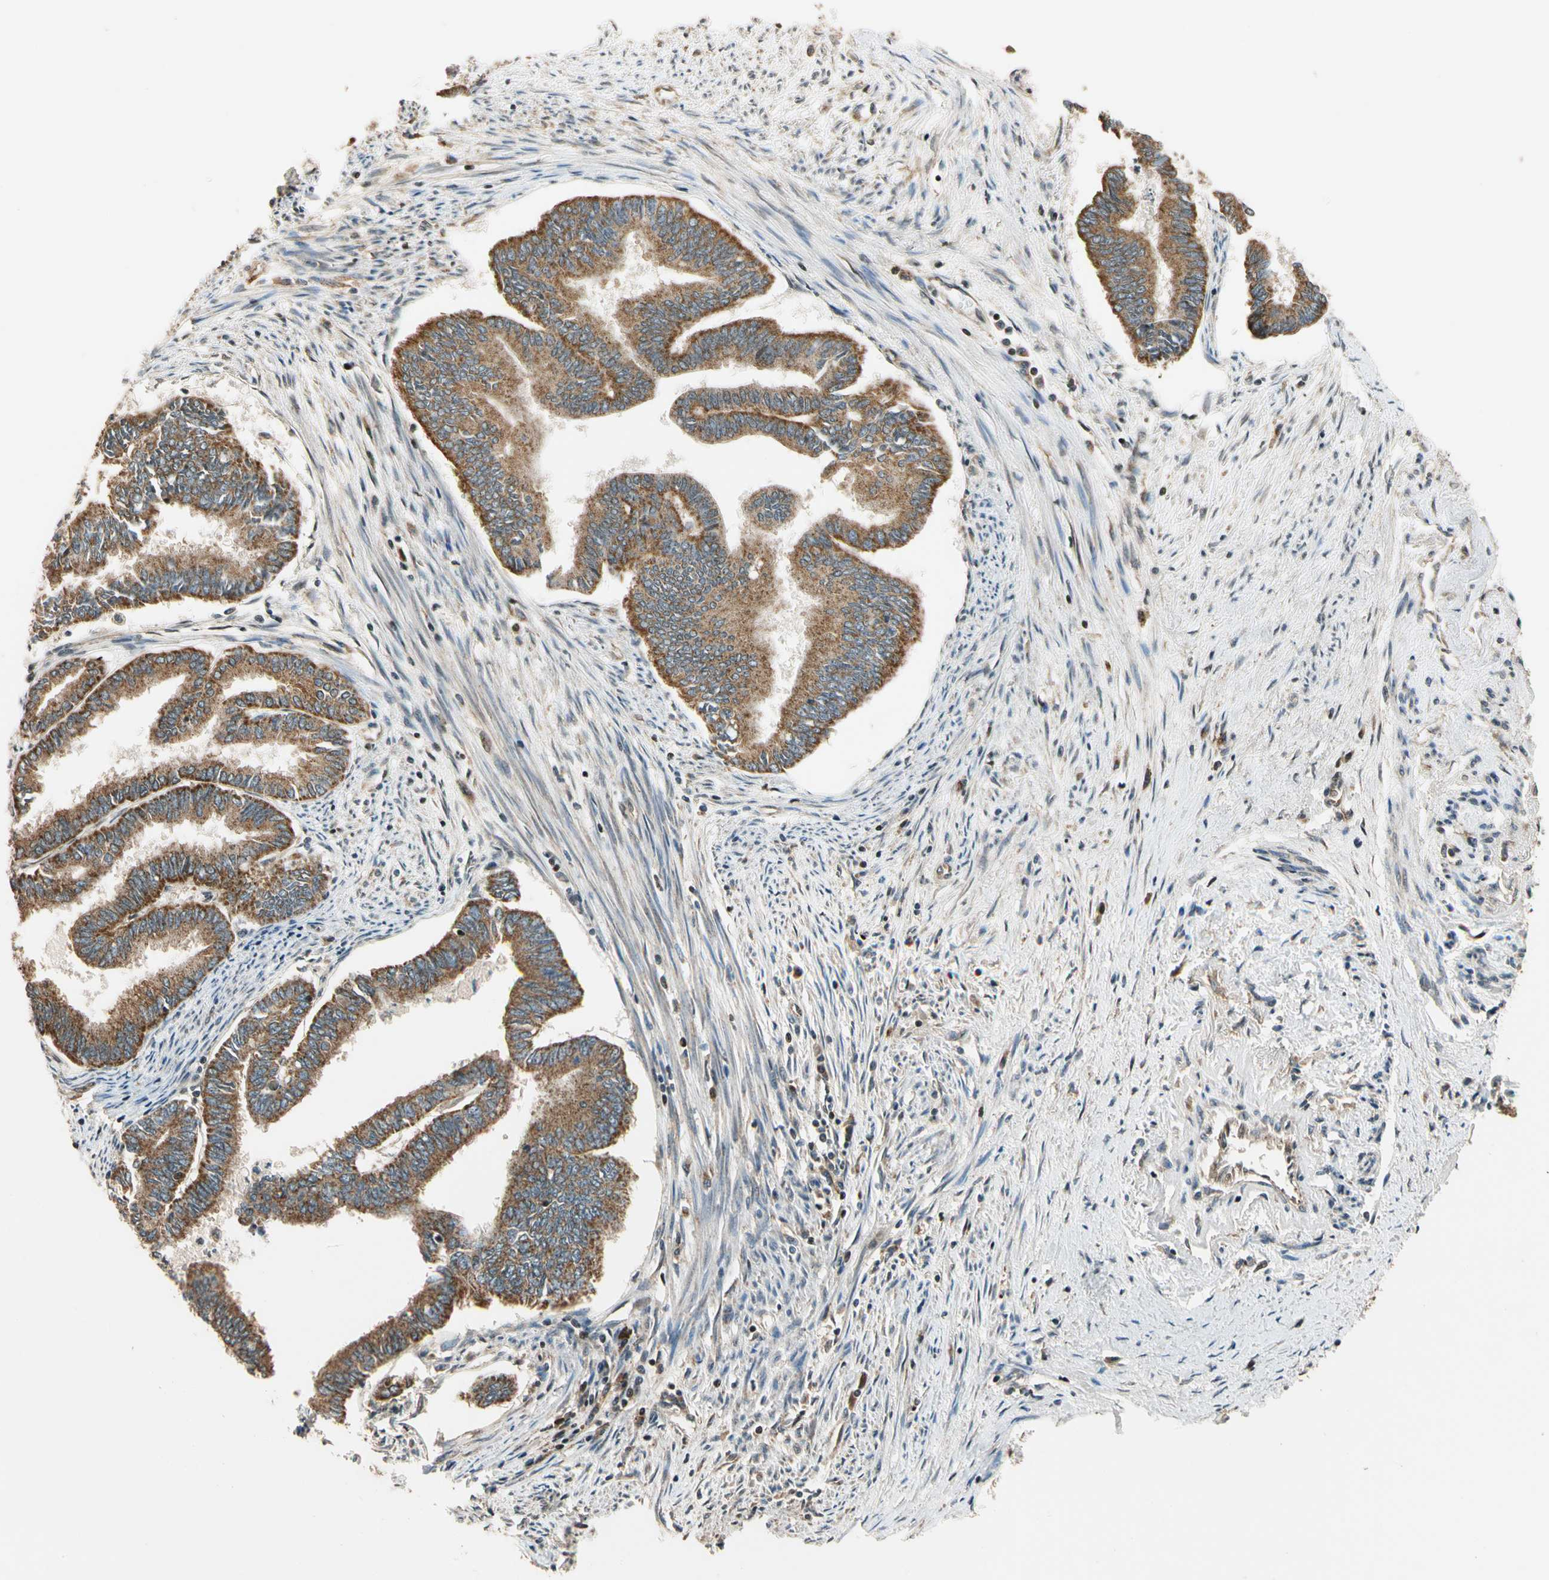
{"staining": {"intensity": "moderate", "quantity": ">75%", "location": "cytoplasmic/membranous"}, "tissue": "endometrial cancer", "cell_type": "Tumor cells", "image_type": "cancer", "snomed": [{"axis": "morphology", "description": "Adenocarcinoma, NOS"}, {"axis": "topography", "description": "Endometrium"}], "caption": "Human endometrial cancer (adenocarcinoma) stained with a brown dye shows moderate cytoplasmic/membranous positive positivity in about >75% of tumor cells.", "gene": "HECW1", "patient": {"sex": "female", "age": 86}}